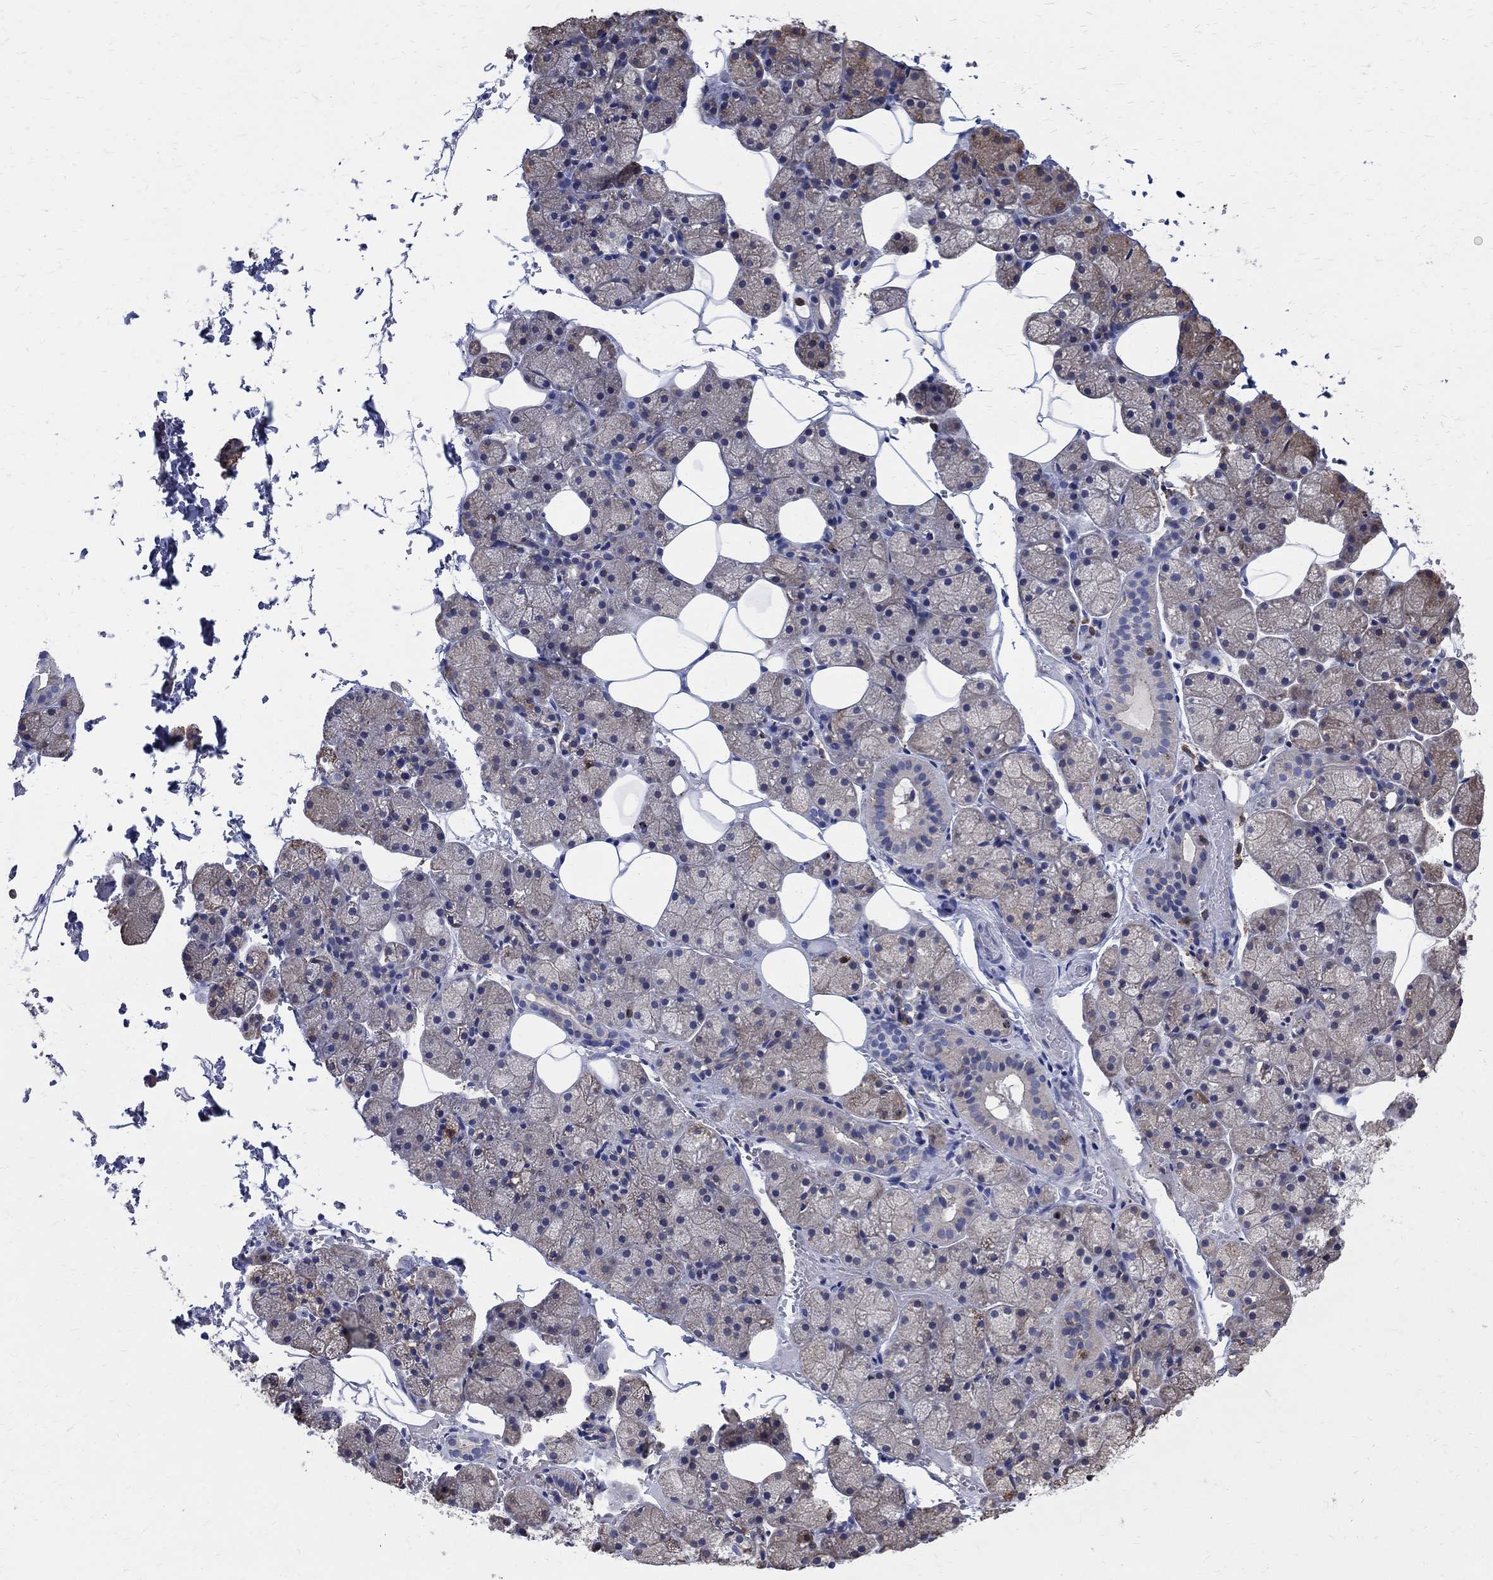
{"staining": {"intensity": "moderate", "quantity": "<25%", "location": "cytoplasmic/membranous"}, "tissue": "salivary gland", "cell_type": "Glandular cells", "image_type": "normal", "snomed": [{"axis": "morphology", "description": "Normal tissue, NOS"}, {"axis": "topography", "description": "Salivary gland"}], "caption": "Glandular cells reveal moderate cytoplasmic/membranous staining in about <25% of cells in unremarkable salivary gland.", "gene": "AGAP2", "patient": {"sex": "male", "age": 38}}